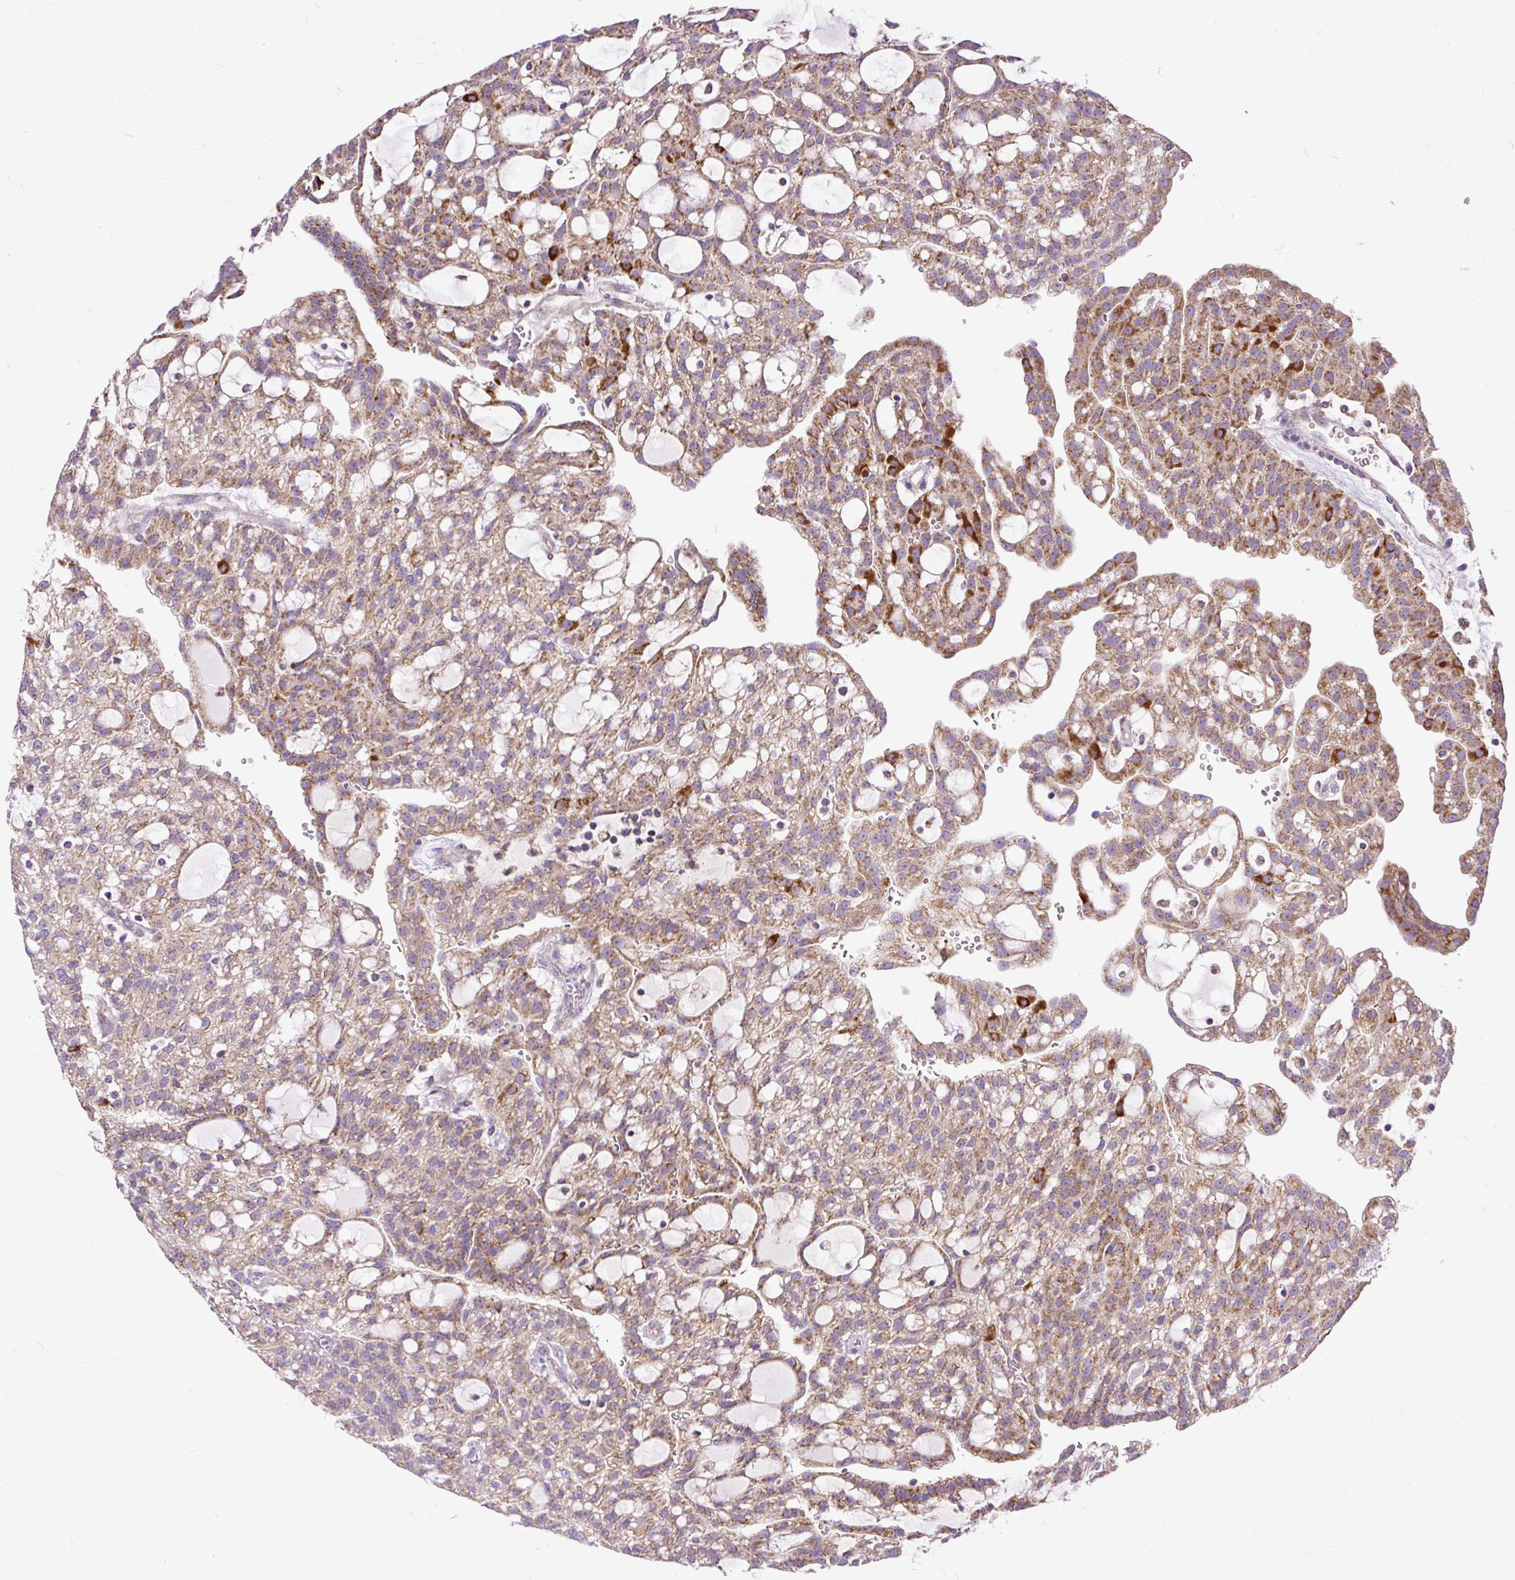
{"staining": {"intensity": "moderate", "quantity": ">75%", "location": "cytoplasmic/membranous"}, "tissue": "renal cancer", "cell_type": "Tumor cells", "image_type": "cancer", "snomed": [{"axis": "morphology", "description": "Adenocarcinoma, NOS"}, {"axis": "topography", "description": "Kidney"}], "caption": "Protein staining displays moderate cytoplasmic/membranous positivity in approximately >75% of tumor cells in renal adenocarcinoma.", "gene": "TM2D3", "patient": {"sex": "male", "age": 63}}